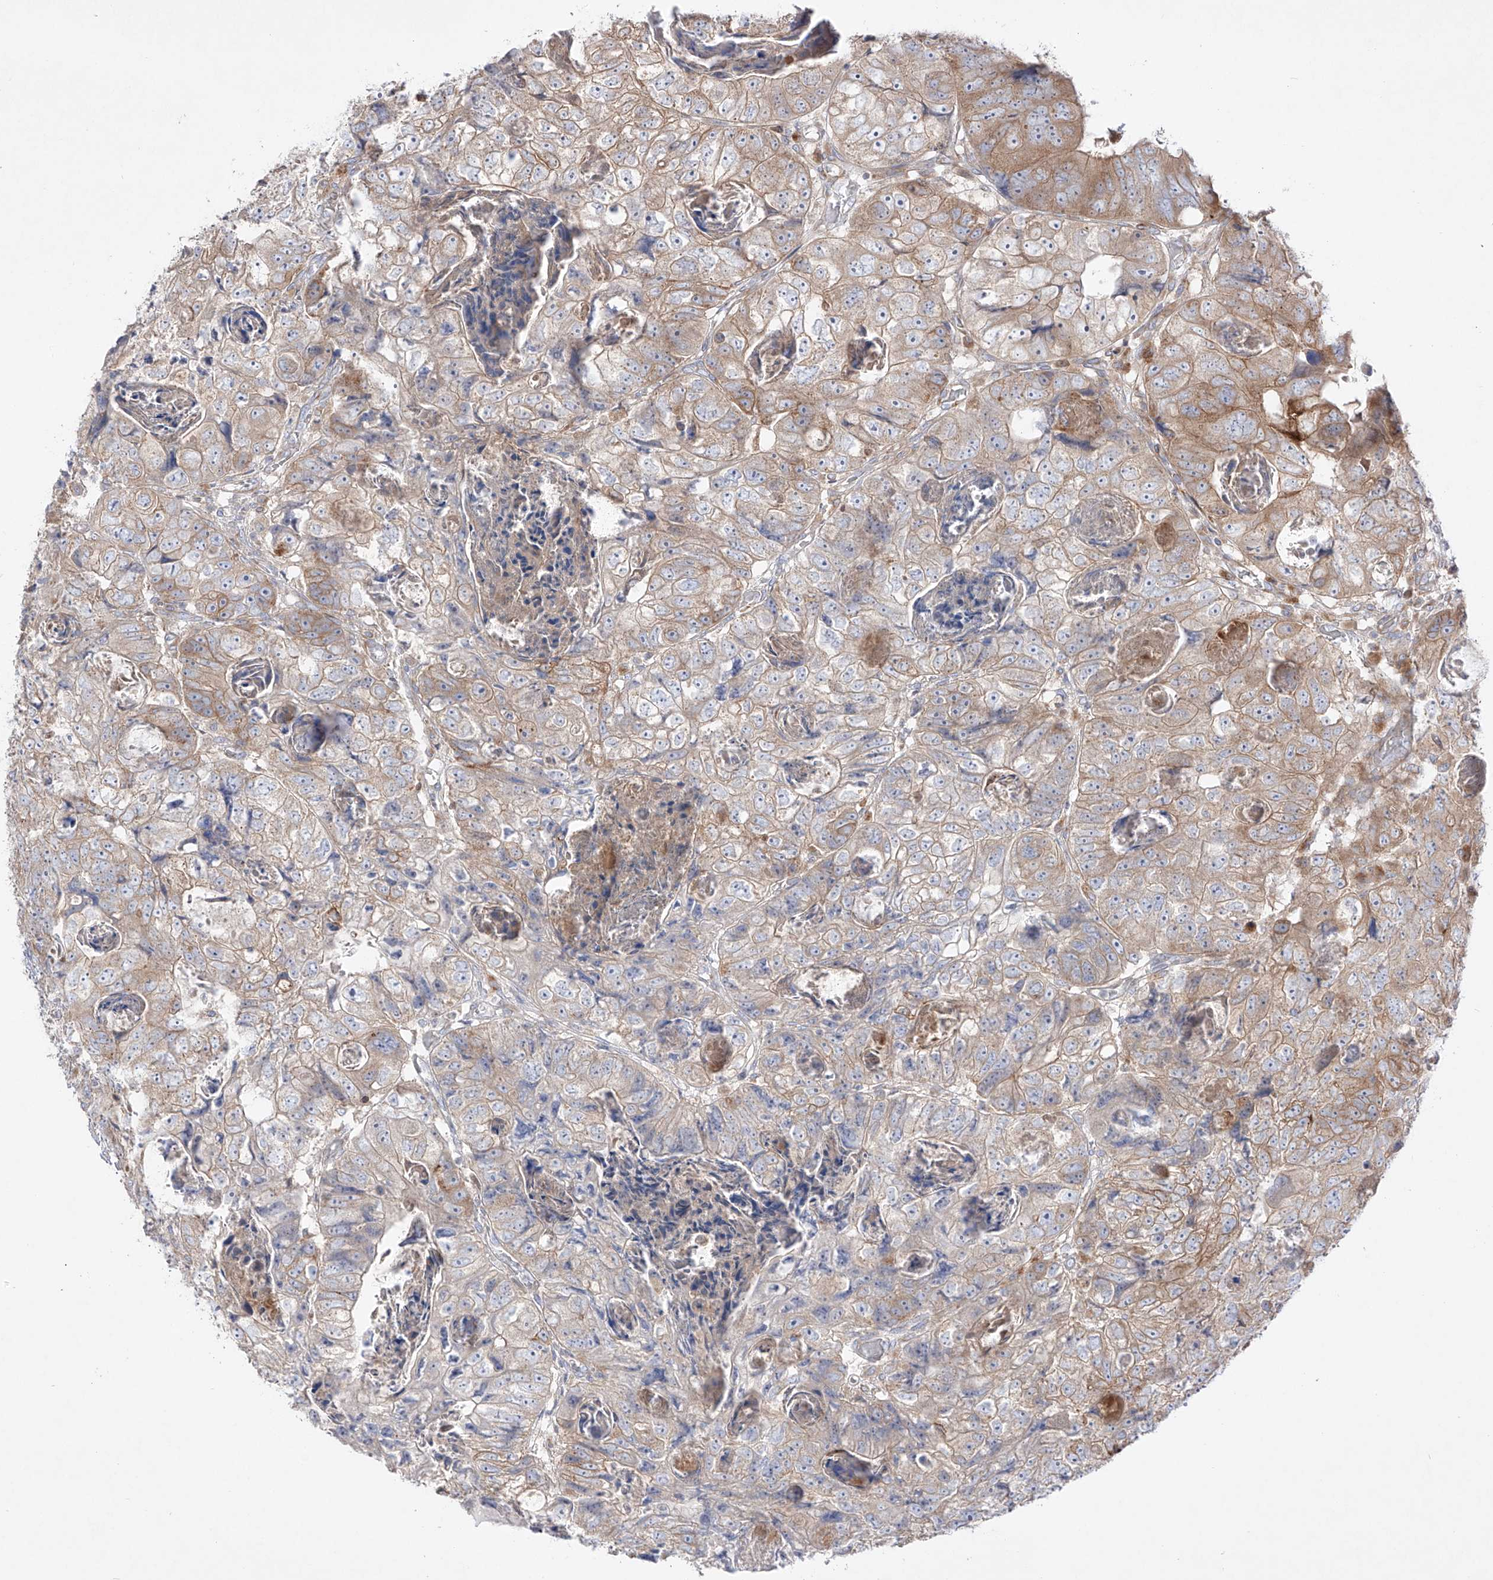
{"staining": {"intensity": "moderate", "quantity": ">75%", "location": "cytoplasmic/membranous"}, "tissue": "colorectal cancer", "cell_type": "Tumor cells", "image_type": "cancer", "snomed": [{"axis": "morphology", "description": "Adenocarcinoma, NOS"}, {"axis": "topography", "description": "Rectum"}], "caption": "DAB immunohistochemical staining of colorectal cancer reveals moderate cytoplasmic/membranous protein expression in about >75% of tumor cells. (IHC, brightfield microscopy, high magnification).", "gene": "YKT6", "patient": {"sex": "male", "age": 59}}